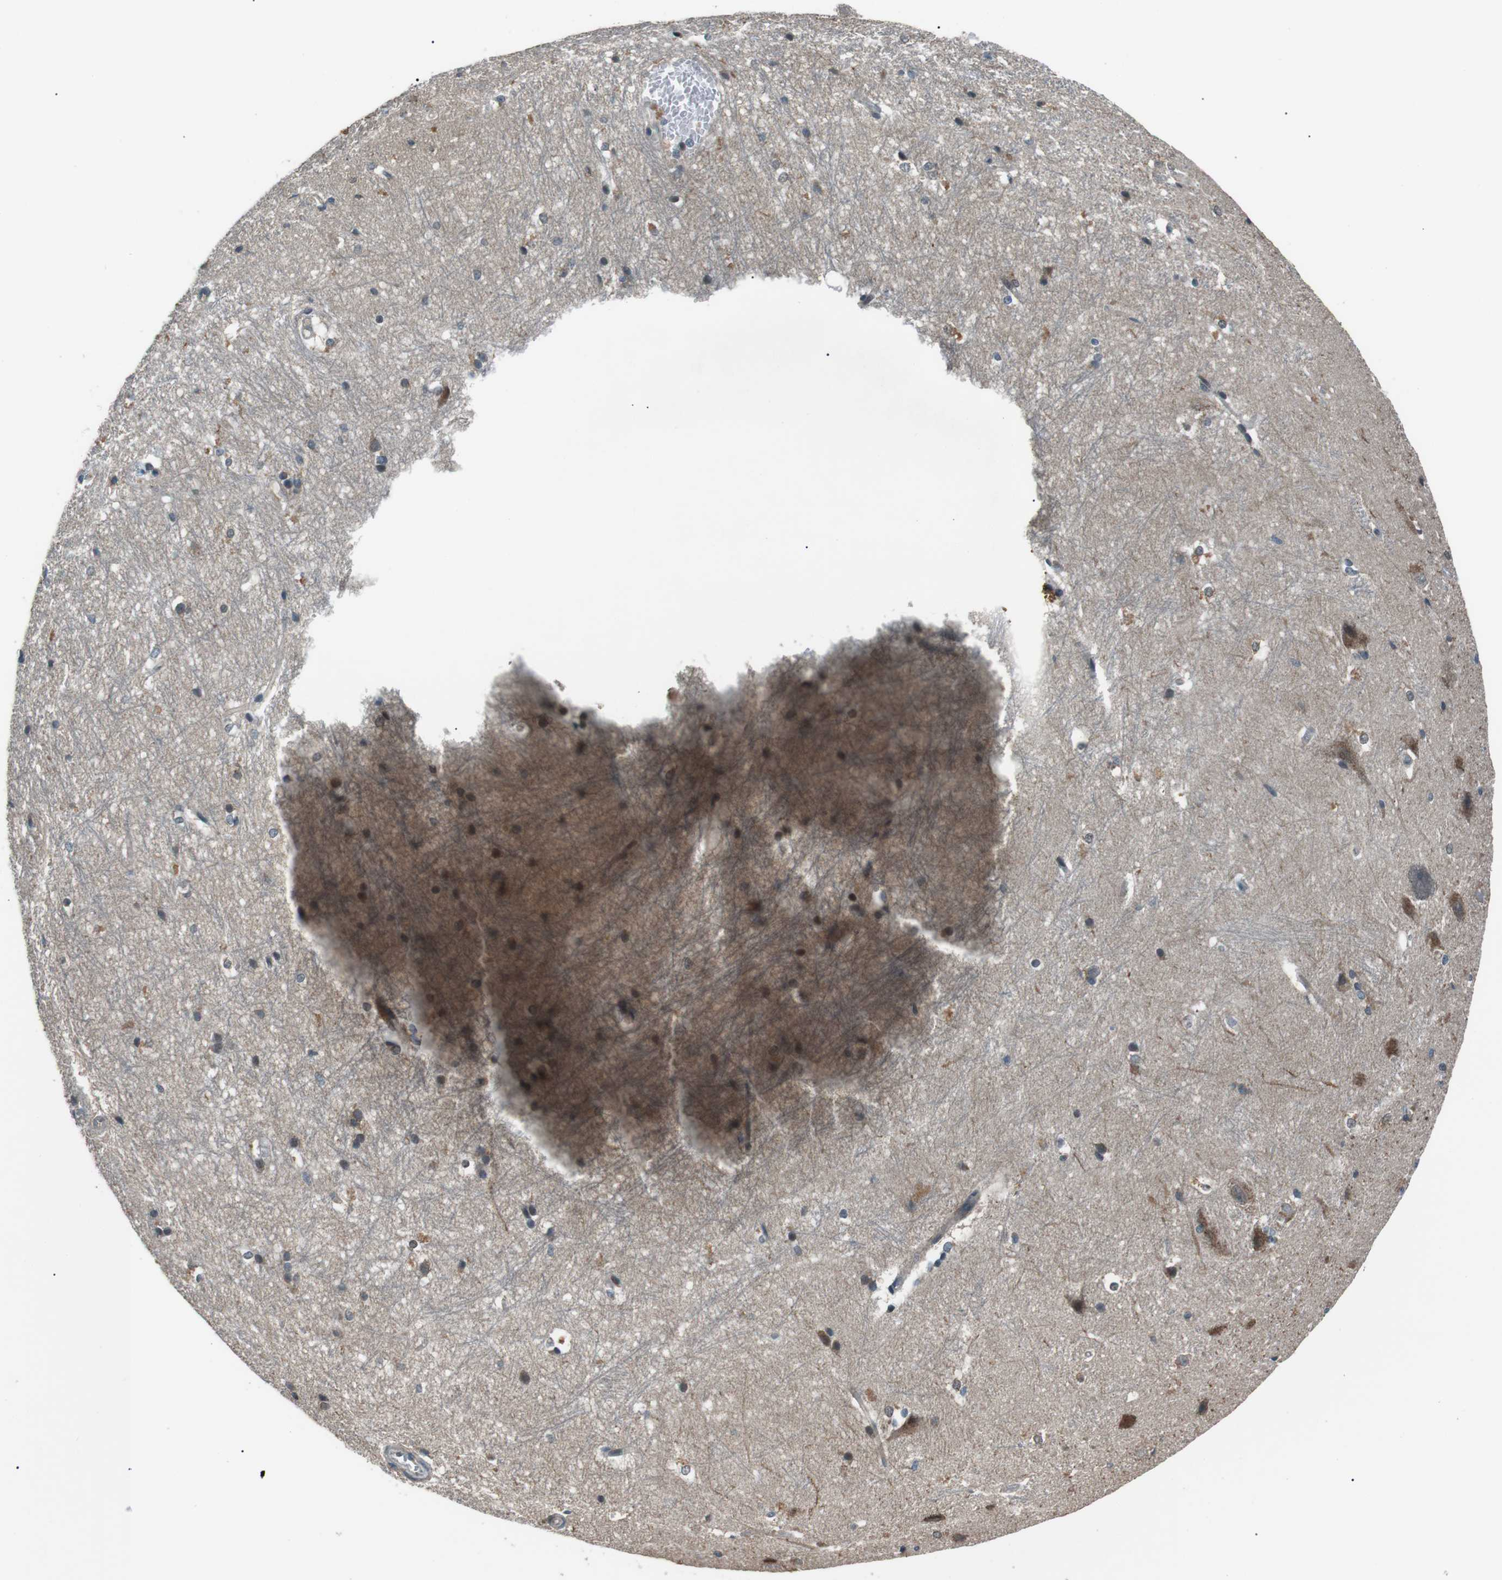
{"staining": {"intensity": "moderate", "quantity": "<25%", "location": "cytoplasmic/membranous"}, "tissue": "hippocampus", "cell_type": "Glial cells", "image_type": "normal", "snomed": [{"axis": "morphology", "description": "Normal tissue, NOS"}, {"axis": "topography", "description": "Hippocampus"}], "caption": "Protein staining reveals moderate cytoplasmic/membranous expression in approximately <25% of glial cells in normal hippocampus. The staining was performed using DAB, with brown indicating positive protein expression. Nuclei are stained blue with hematoxylin.", "gene": "LRIG2", "patient": {"sex": "female", "age": 19}}